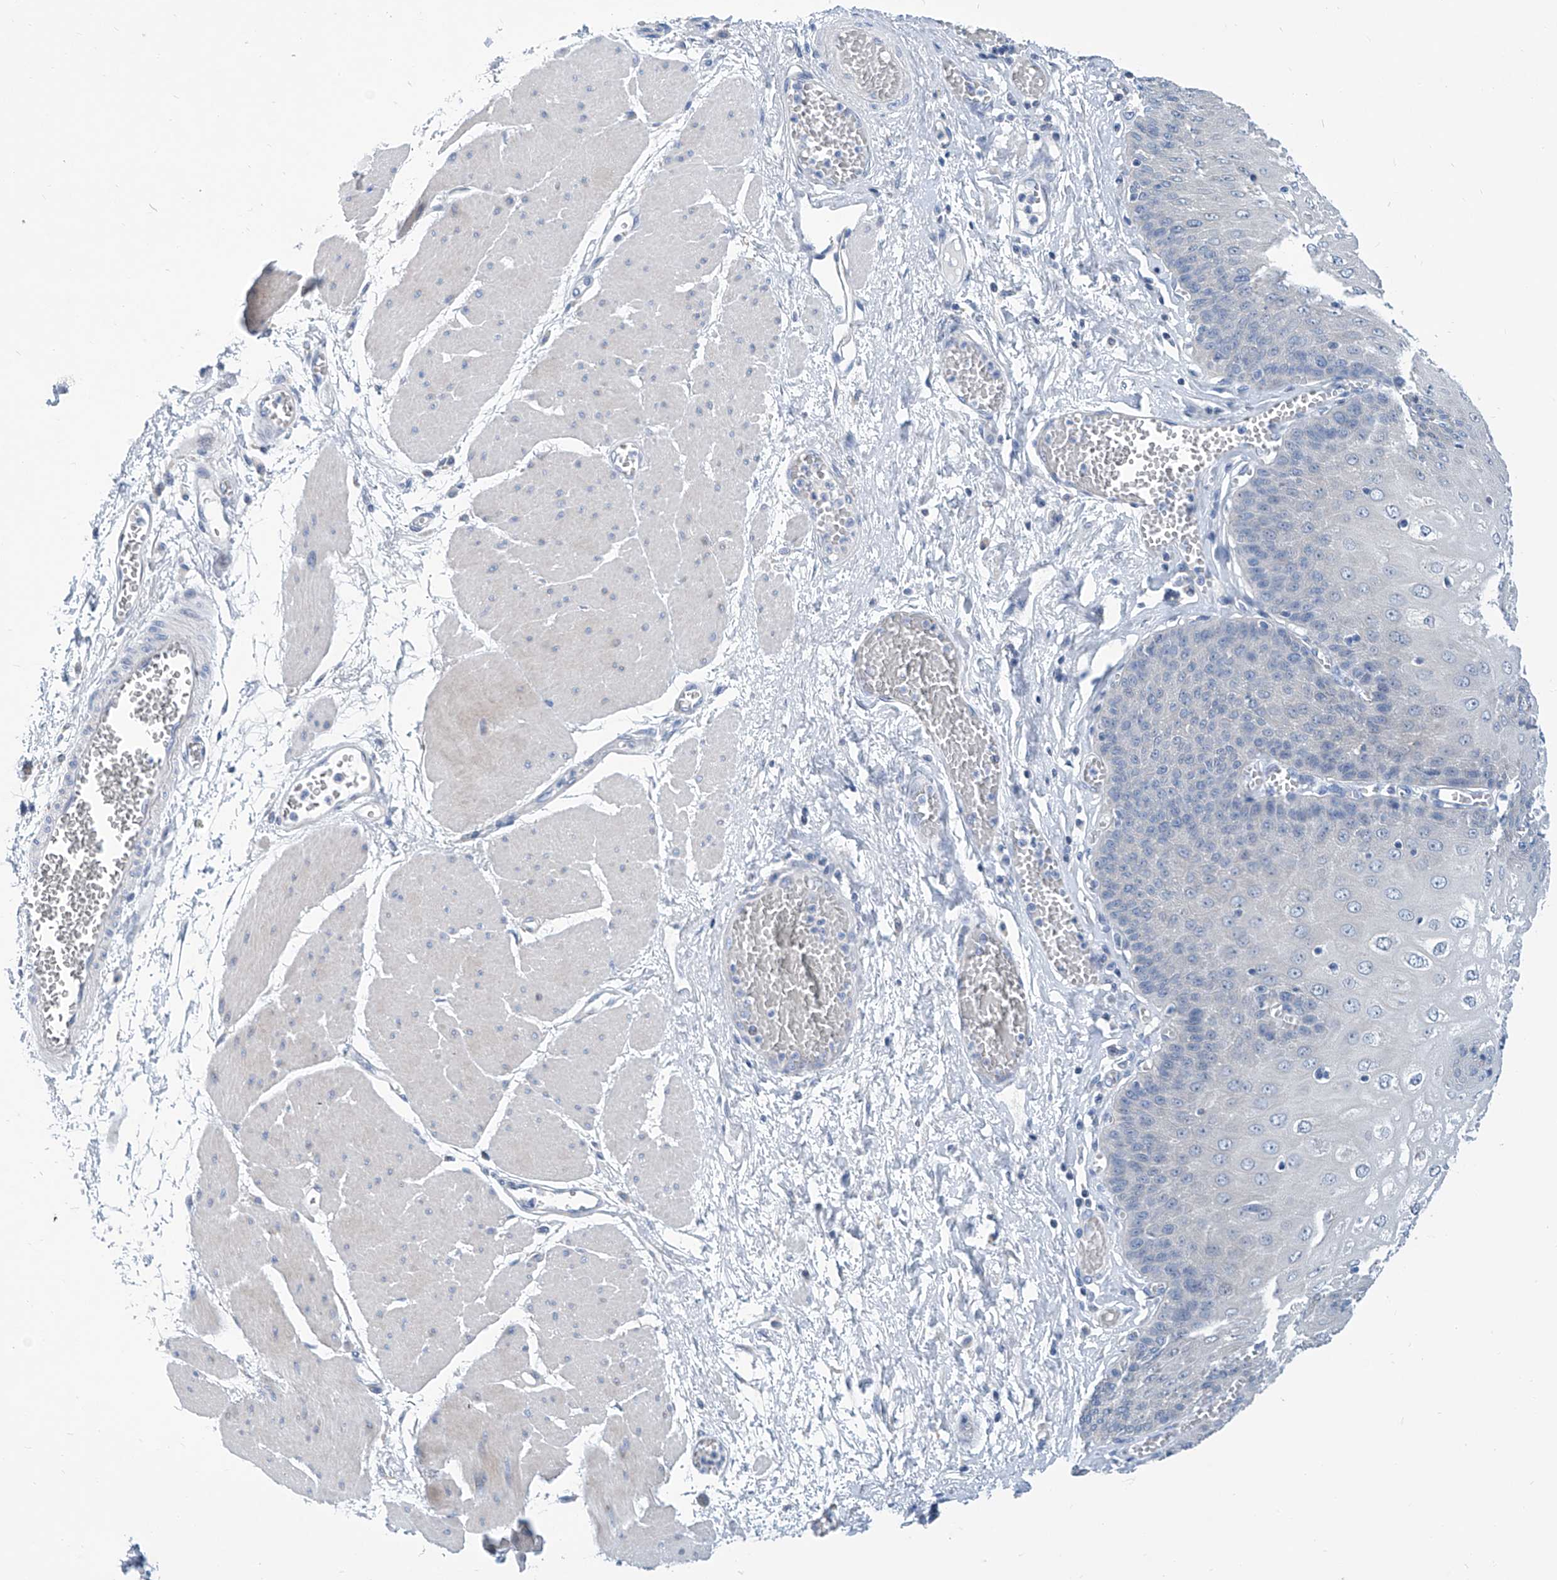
{"staining": {"intensity": "weak", "quantity": "<25%", "location": "cytoplasmic/membranous"}, "tissue": "esophagus", "cell_type": "Squamous epithelial cells", "image_type": "normal", "snomed": [{"axis": "morphology", "description": "Normal tissue, NOS"}, {"axis": "topography", "description": "Esophagus"}], "caption": "A high-resolution image shows immunohistochemistry (IHC) staining of unremarkable esophagus, which displays no significant expression in squamous epithelial cells.", "gene": "ZNF519", "patient": {"sex": "male", "age": 60}}